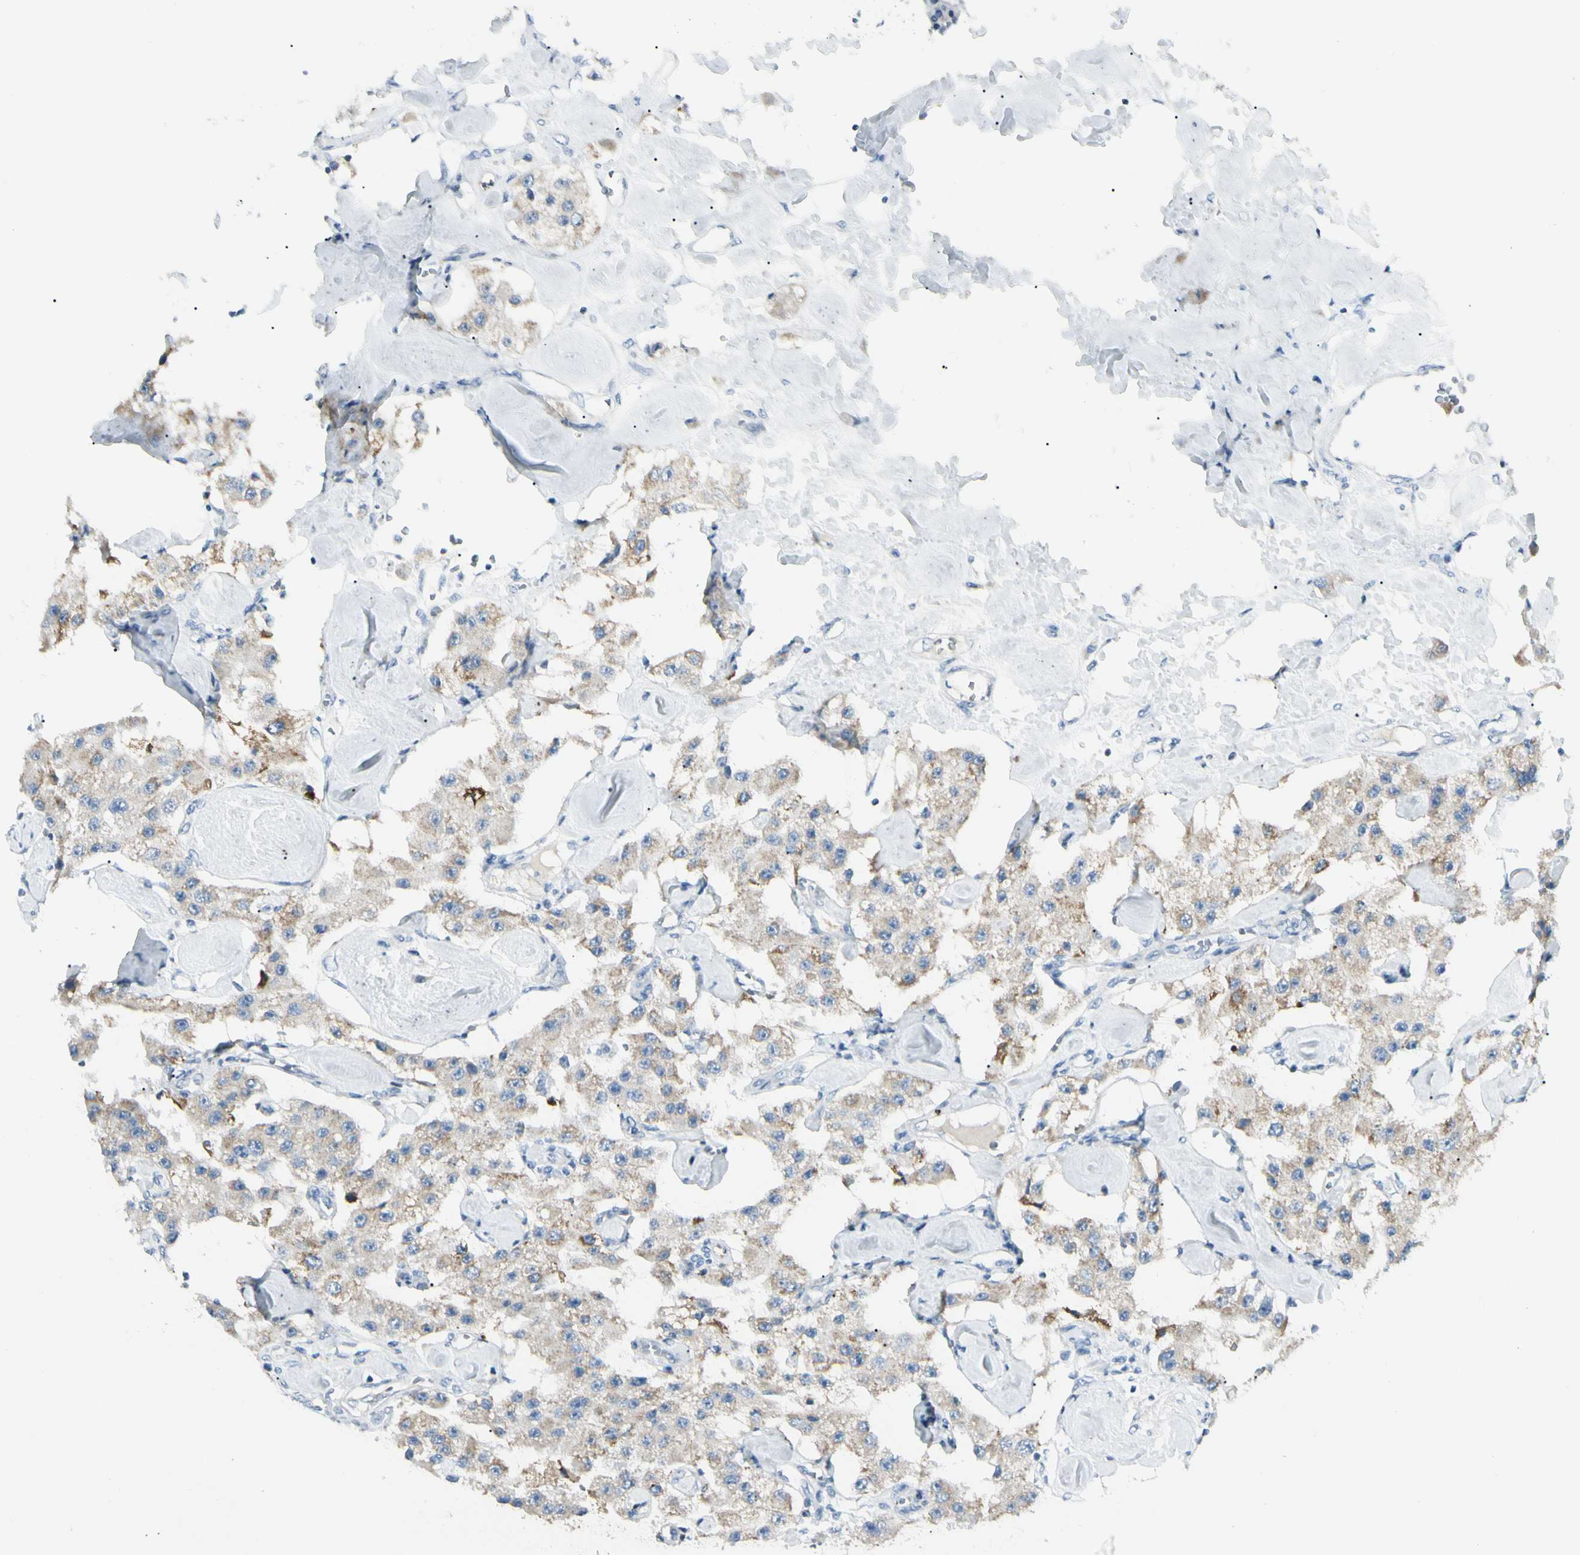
{"staining": {"intensity": "weak", "quantity": ">75%", "location": "cytoplasmic/membranous"}, "tissue": "carcinoid", "cell_type": "Tumor cells", "image_type": "cancer", "snomed": [{"axis": "morphology", "description": "Carcinoid, malignant, NOS"}, {"axis": "topography", "description": "Pancreas"}], "caption": "Tumor cells exhibit low levels of weak cytoplasmic/membranous staining in about >75% of cells in carcinoid (malignant). The staining was performed using DAB (3,3'-diaminobenzidine) to visualize the protein expression in brown, while the nuclei were stained in blue with hematoxylin (Magnification: 20x).", "gene": "SLC6A15", "patient": {"sex": "male", "age": 41}}